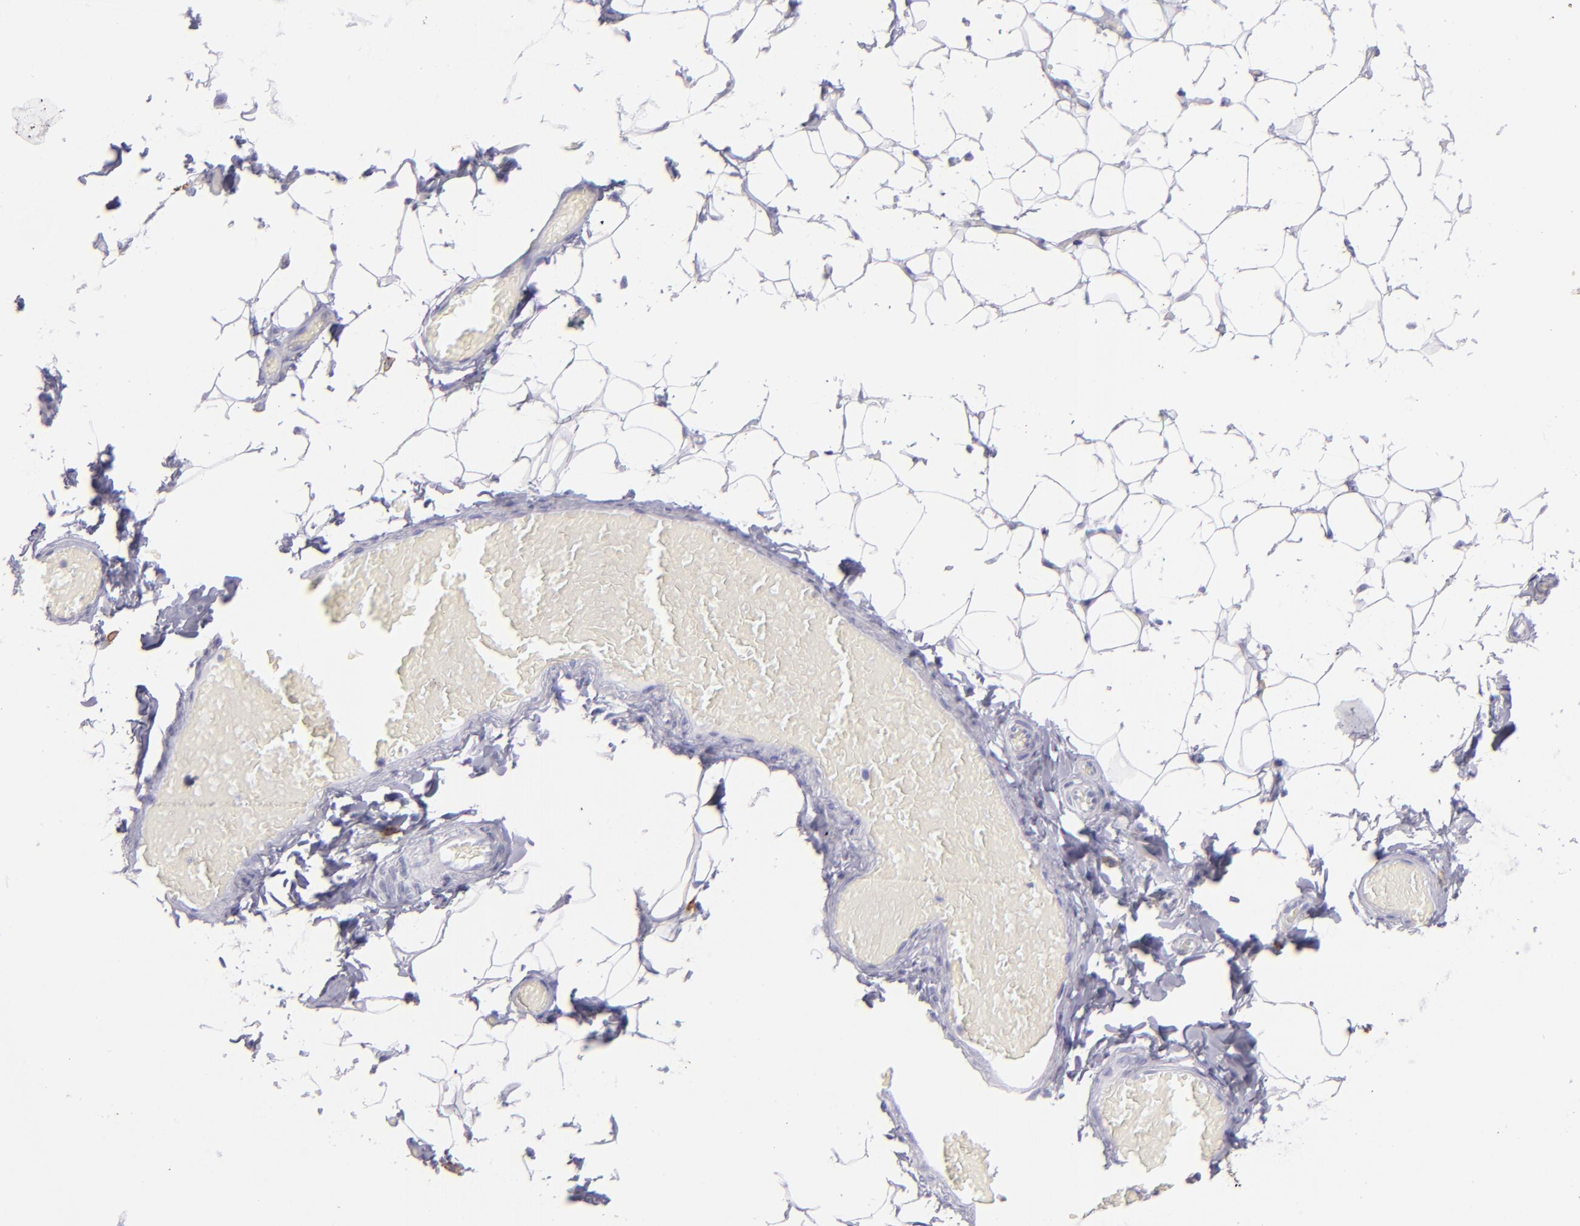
{"staining": {"intensity": "negative", "quantity": "none", "location": "none"}, "tissue": "adipose tissue", "cell_type": "Adipocytes", "image_type": "normal", "snomed": [{"axis": "morphology", "description": "Normal tissue, NOS"}, {"axis": "topography", "description": "Soft tissue"}], "caption": "This micrograph is of normal adipose tissue stained with immunohistochemistry to label a protein in brown with the nuclei are counter-stained blue. There is no positivity in adipocytes. Brightfield microscopy of immunohistochemistry stained with DAB (3,3'-diaminobenzidine) (brown) and hematoxylin (blue), captured at high magnification.", "gene": "CD82", "patient": {"sex": "male", "age": 26}}